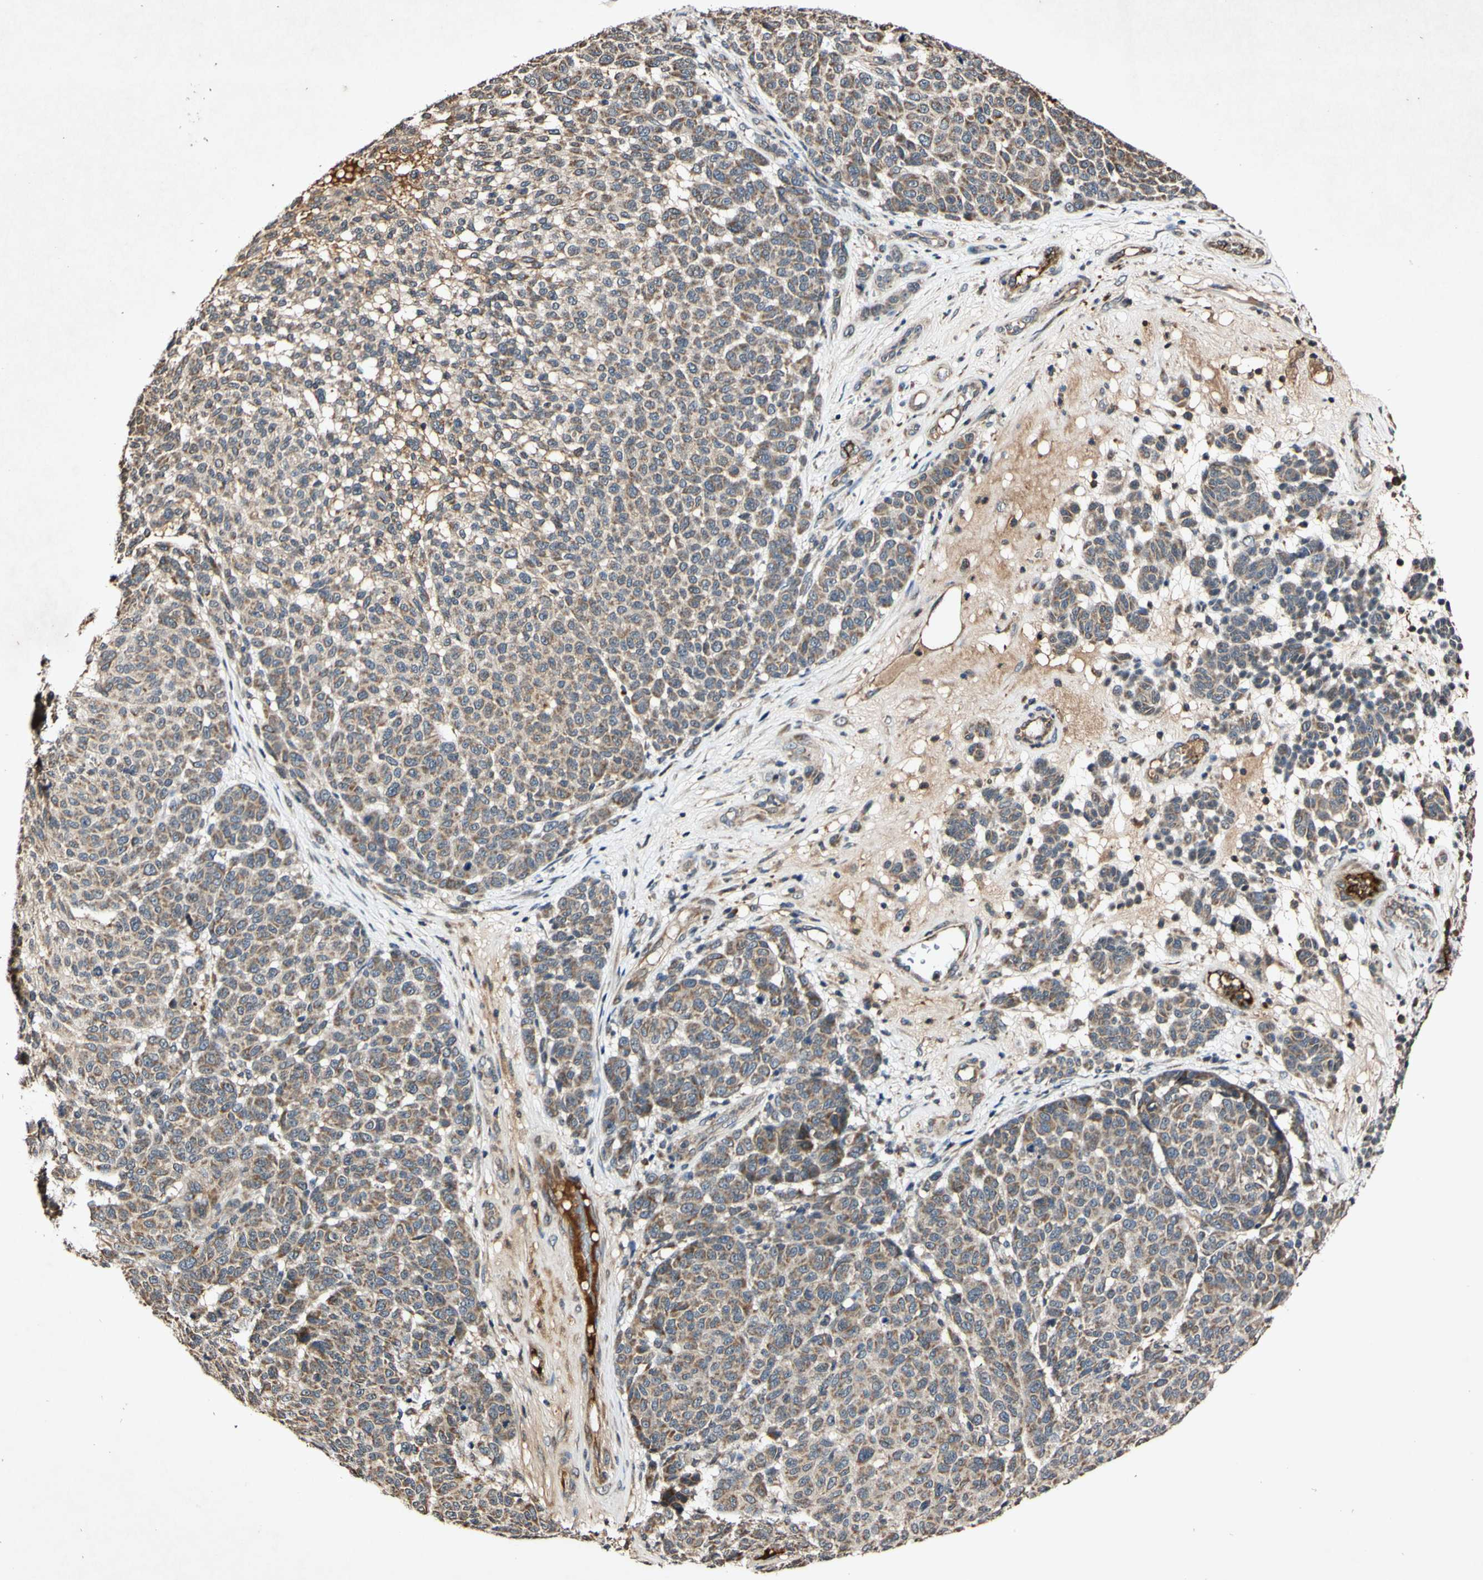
{"staining": {"intensity": "moderate", "quantity": ">75%", "location": "cytoplasmic/membranous"}, "tissue": "melanoma", "cell_type": "Tumor cells", "image_type": "cancer", "snomed": [{"axis": "morphology", "description": "Malignant melanoma, NOS"}, {"axis": "topography", "description": "Skin"}], "caption": "Tumor cells display medium levels of moderate cytoplasmic/membranous positivity in approximately >75% of cells in human melanoma.", "gene": "PLAT", "patient": {"sex": "male", "age": 59}}